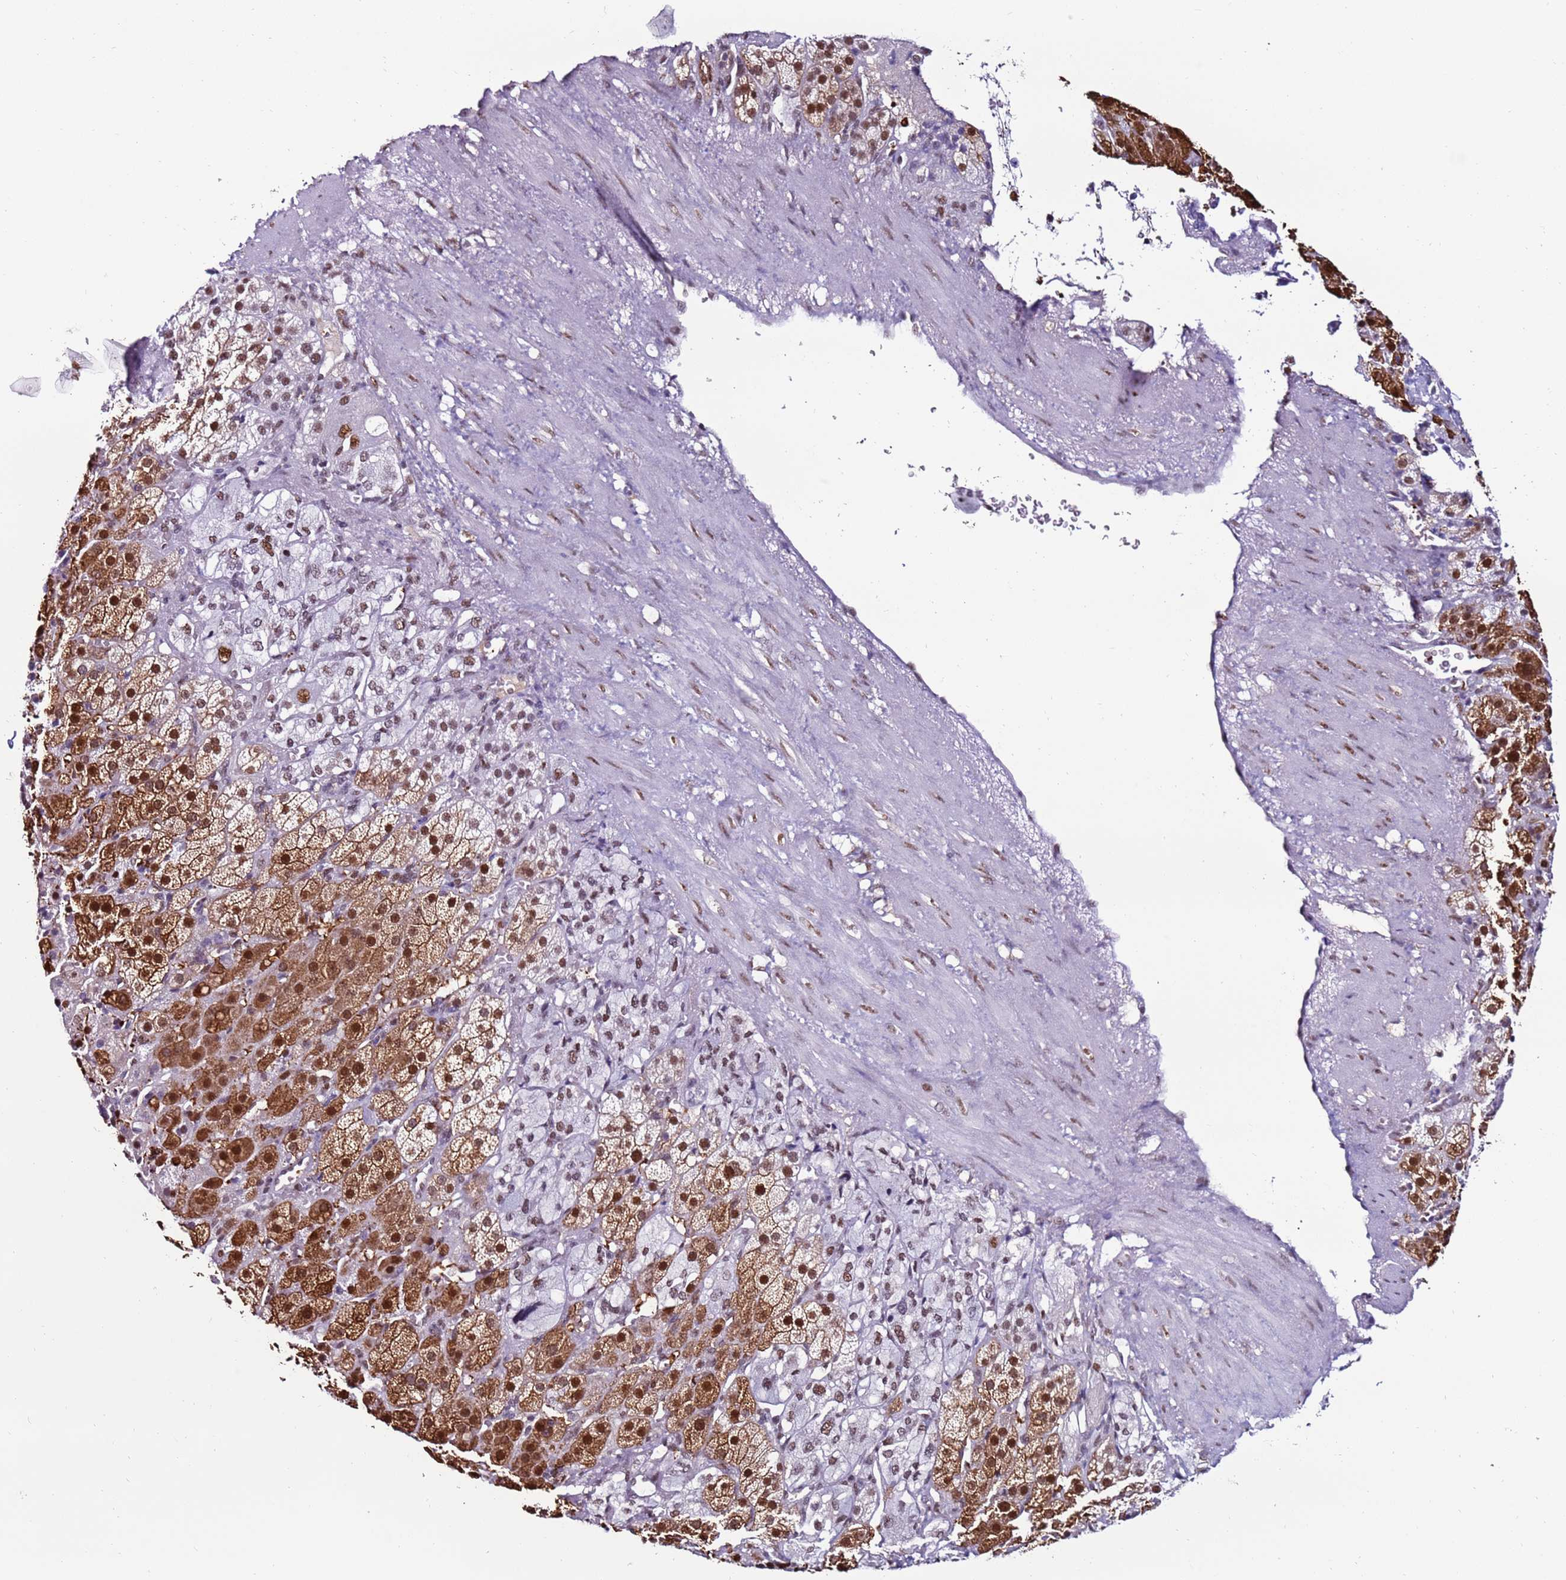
{"staining": {"intensity": "strong", "quantity": ">75%", "location": "cytoplasmic/membranous,nuclear"}, "tissue": "adrenal gland", "cell_type": "Glandular cells", "image_type": "normal", "snomed": [{"axis": "morphology", "description": "Normal tissue, NOS"}, {"axis": "topography", "description": "Adrenal gland"}], "caption": "Adrenal gland was stained to show a protein in brown. There is high levels of strong cytoplasmic/membranous,nuclear staining in approximately >75% of glandular cells.", "gene": "KPNA4", "patient": {"sex": "female", "age": 57}}